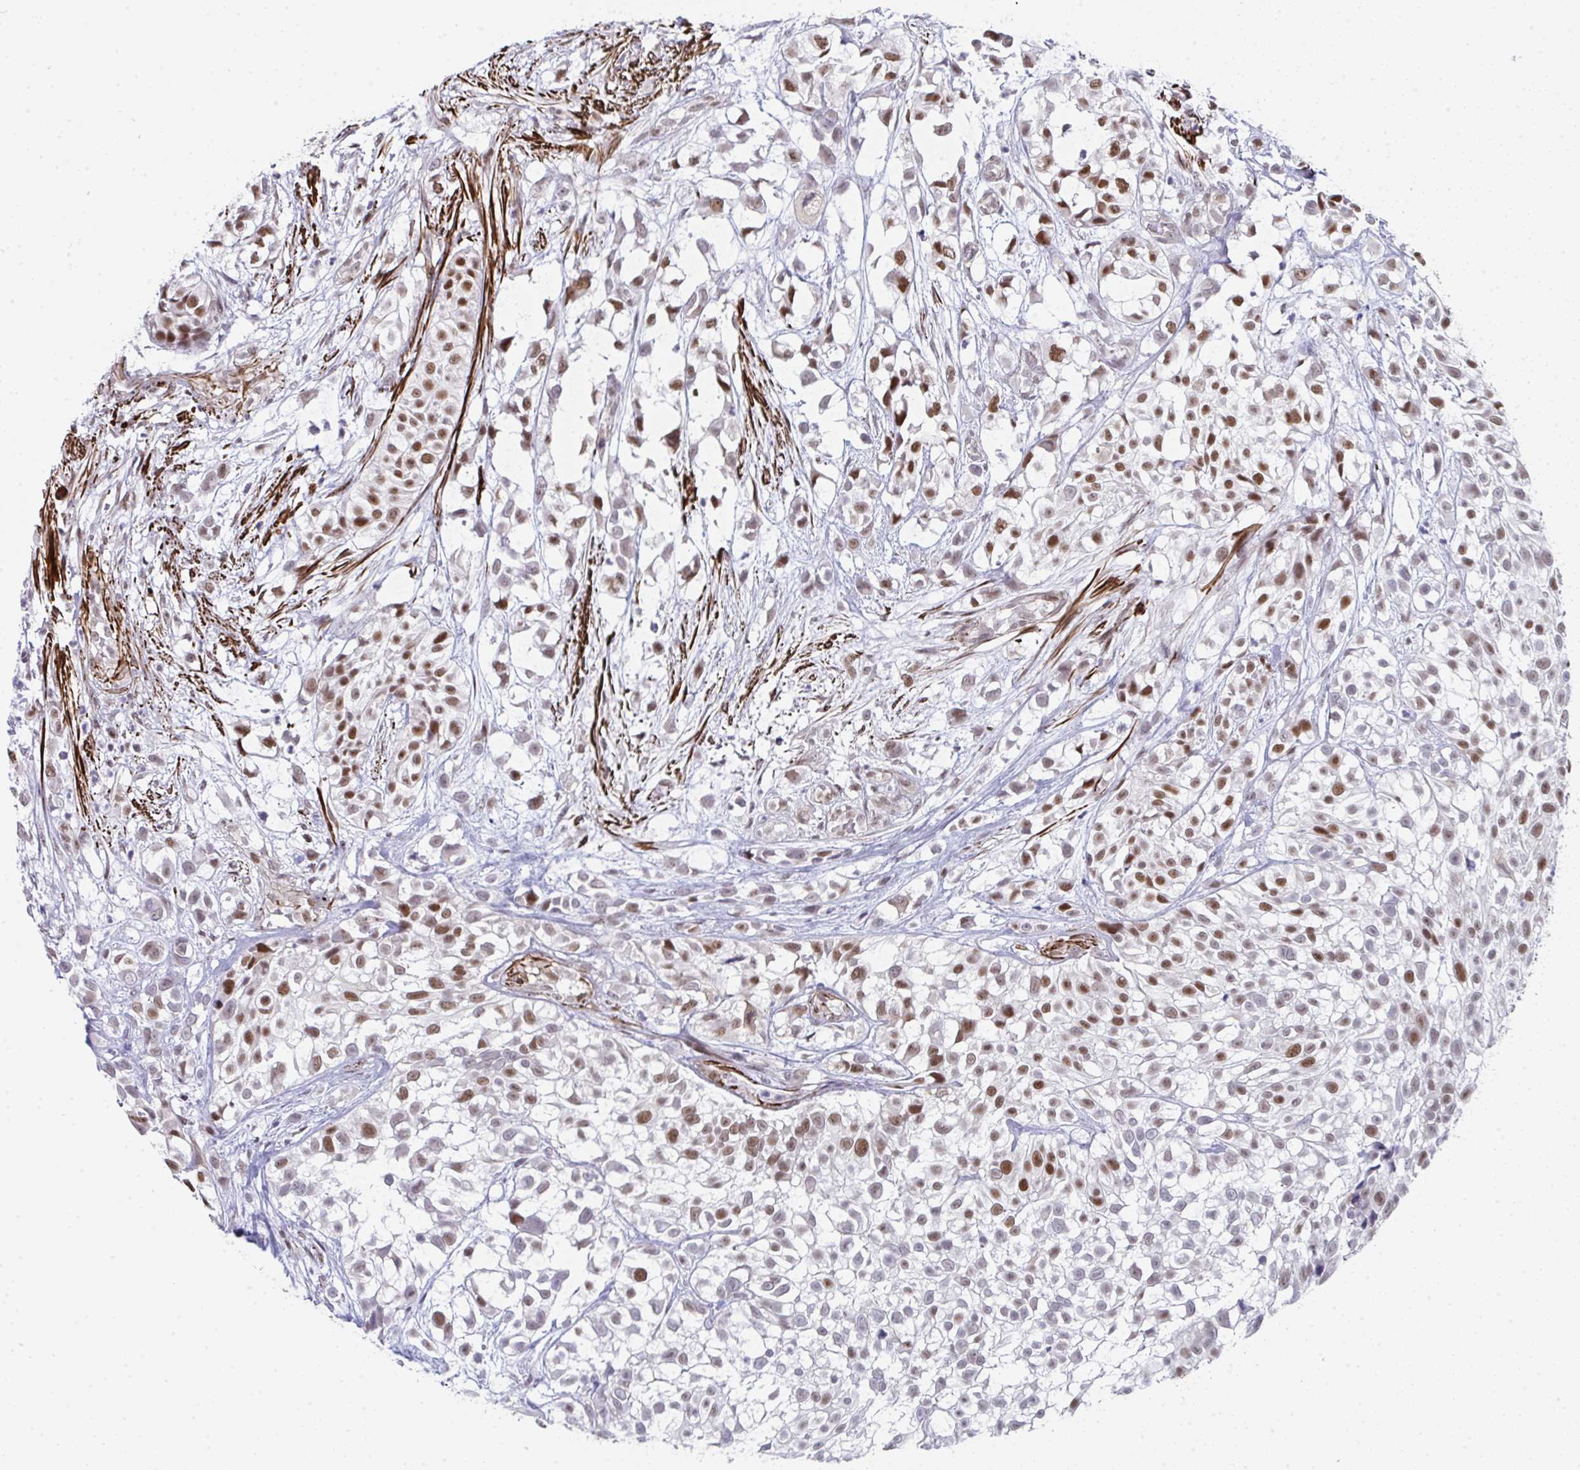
{"staining": {"intensity": "moderate", "quantity": ">75%", "location": "nuclear"}, "tissue": "urothelial cancer", "cell_type": "Tumor cells", "image_type": "cancer", "snomed": [{"axis": "morphology", "description": "Urothelial carcinoma, High grade"}, {"axis": "topography", "description": "Urinary bladder"}], "caption": "Brown immunohistochemical staining in human urothelial cancer displays moderate nuclear positivity in approximately >75% of tumor cells.", "gene": "GINS2", "patient": {"sex": "male", "age": 56}}